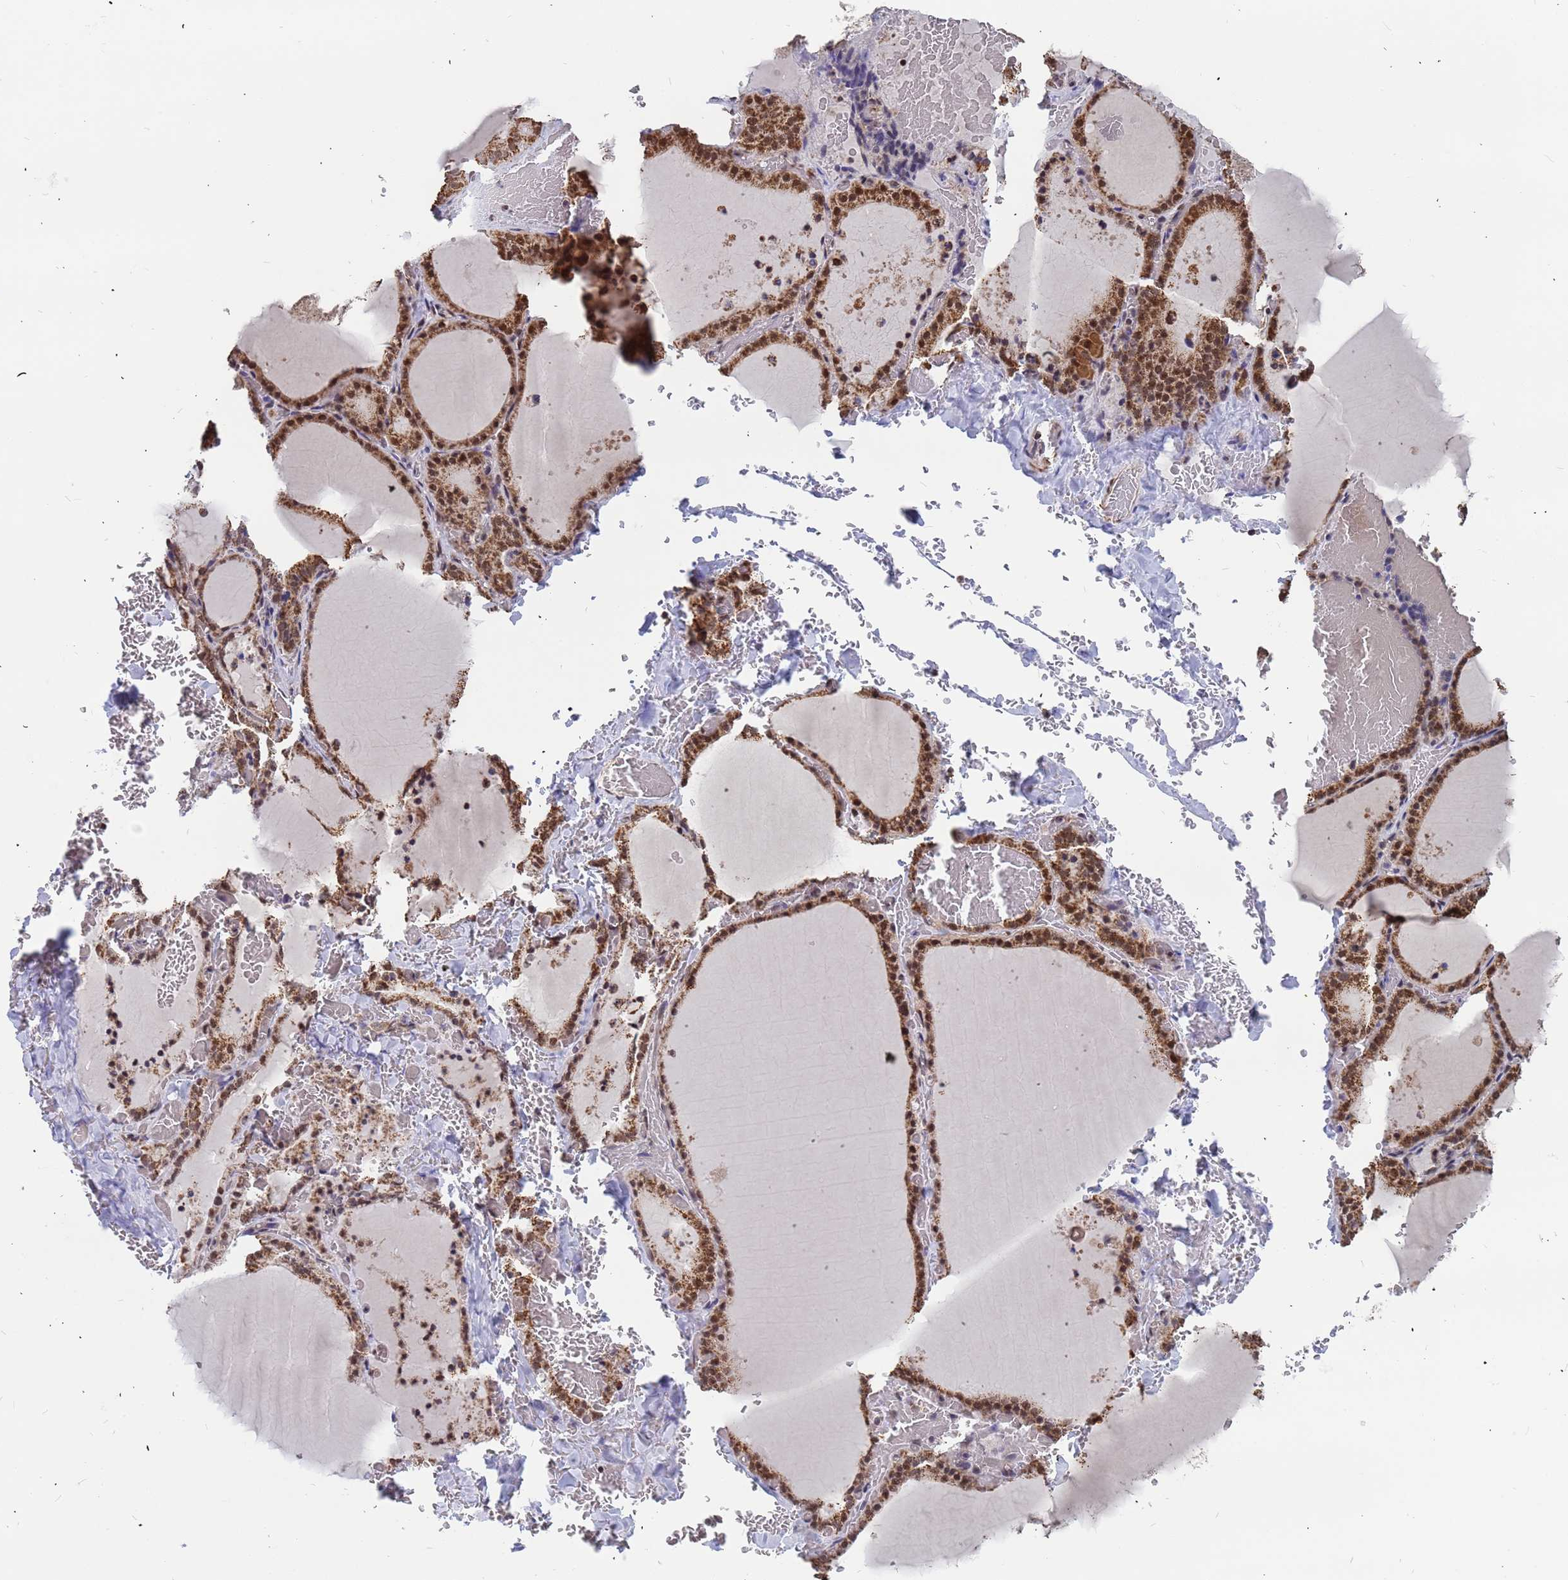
{"staining": {"intensity": "moderate", "quantity": ">75%", "location": "cytoplasmic/membranous,nuclear"}, "tissue": "thyroid gland", "cell_type": "Glandular cells", "image_type": "normal", "snomed": [{"axis": "morphology", "description": "Normal tissue, NOS"}, {"axis": "topography", "description": "Thyroid gland"}], "caption": "IHC image of unremarkable thyroid gland: thyroid gland stained using immunohistochemistry exhibits medium levels of moderate protein expression localized specifically in the cytoplasmic/membranous,nuclear of glandular cells, appearing as a cytoplasmic/membranous,nuclear brown color.", "gene": "DENND2B", "patient": {"sex": "female", "age": 39}}